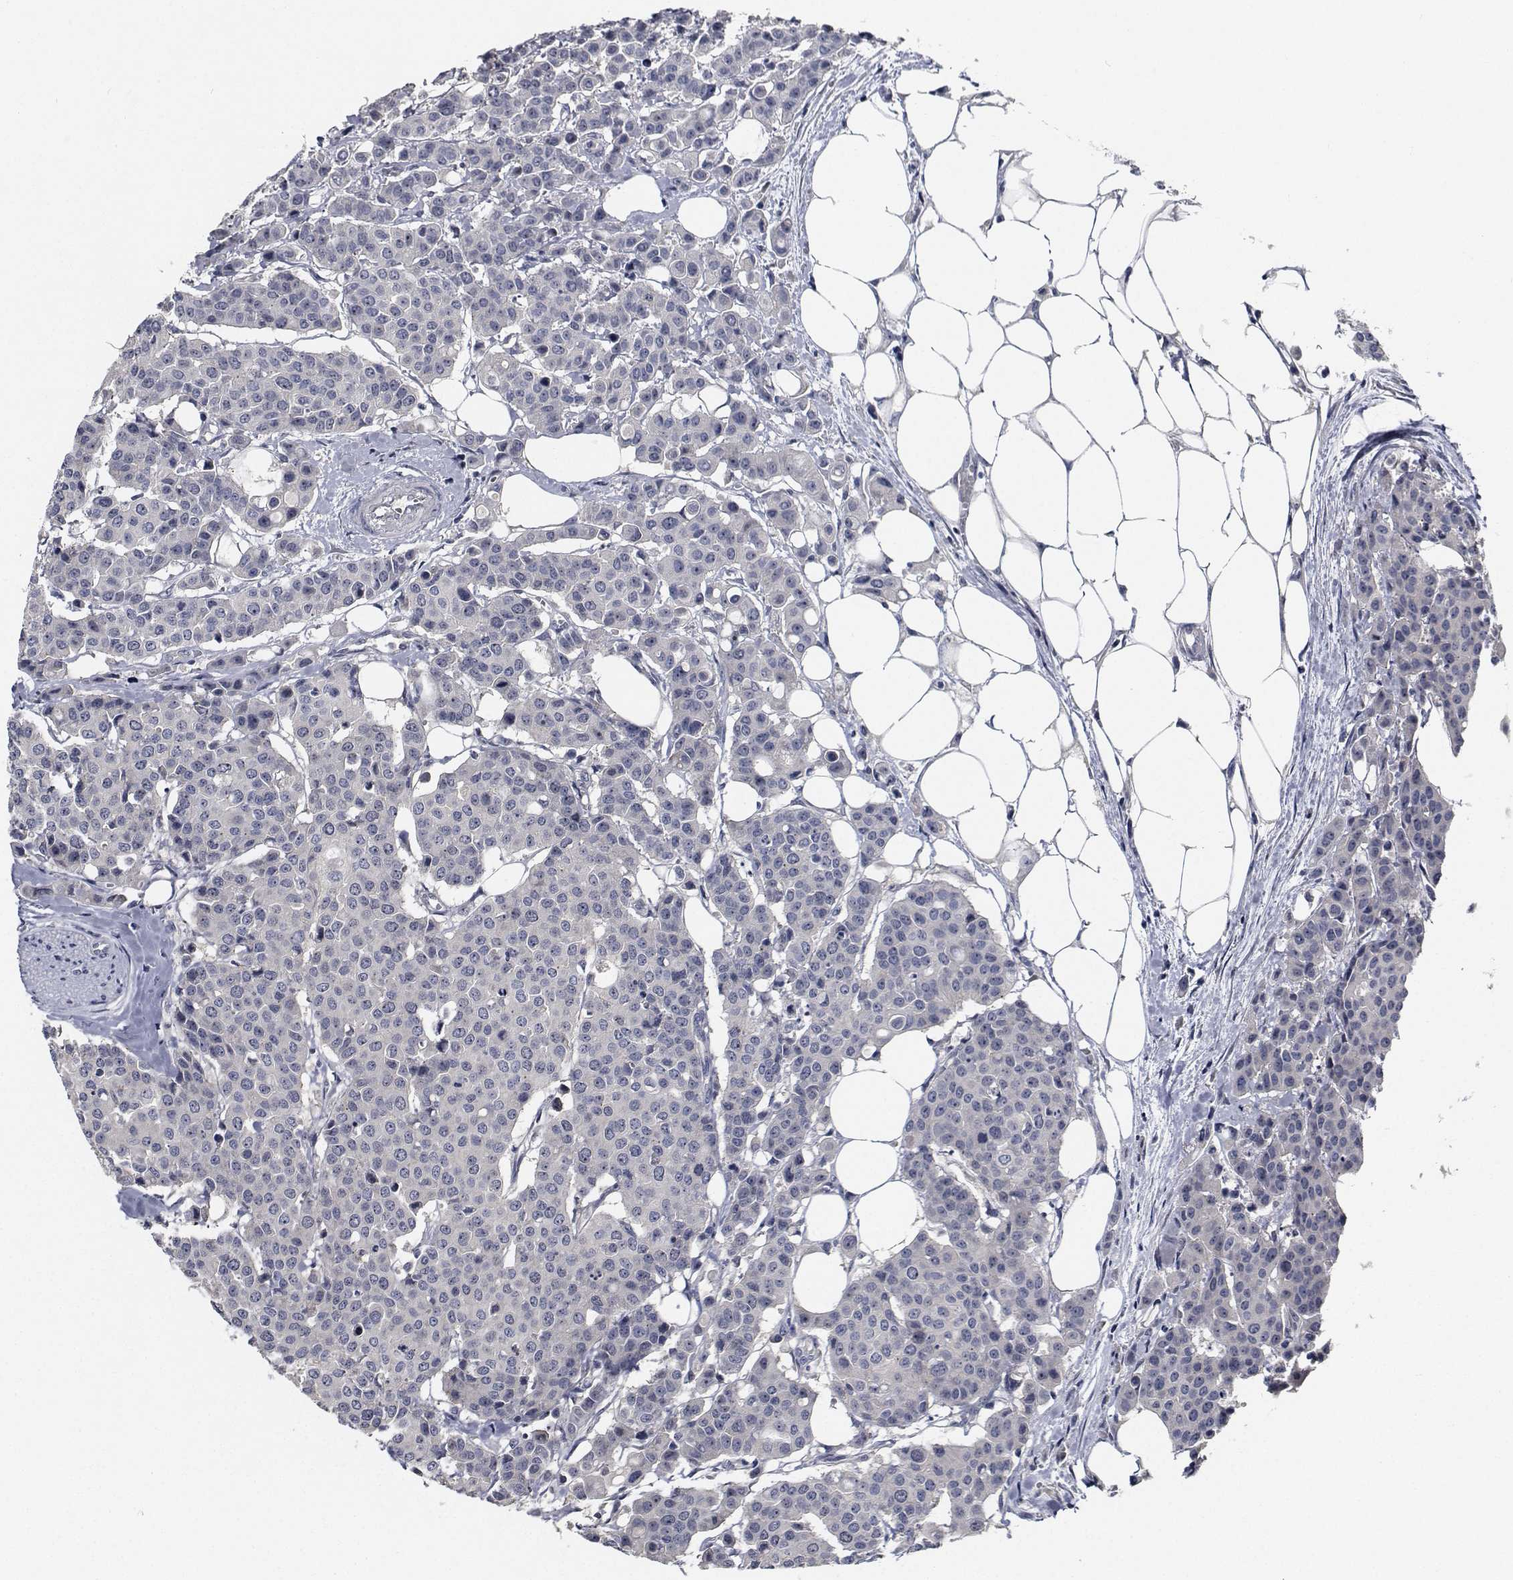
{"staining": {"intensity": "negative", "quantity": "none", "location": "none"}, "tissue": "carcinoid", "cell_type": "Tumor cells", "image_type": "cancer", "snomed": [{"axis": "morphology", "description": "Carcinoid, malignant, NOS"}, {"axis": "topography", "description": "Colon"}], "caption": "High power microscopy histopathology image of an immunohistochemistry photomicrograph of carcinoid (malignant), revealing no significant positivity in tumor cells.", "gene": "NVL", "patient": {"sex": "male", "age": 81}}